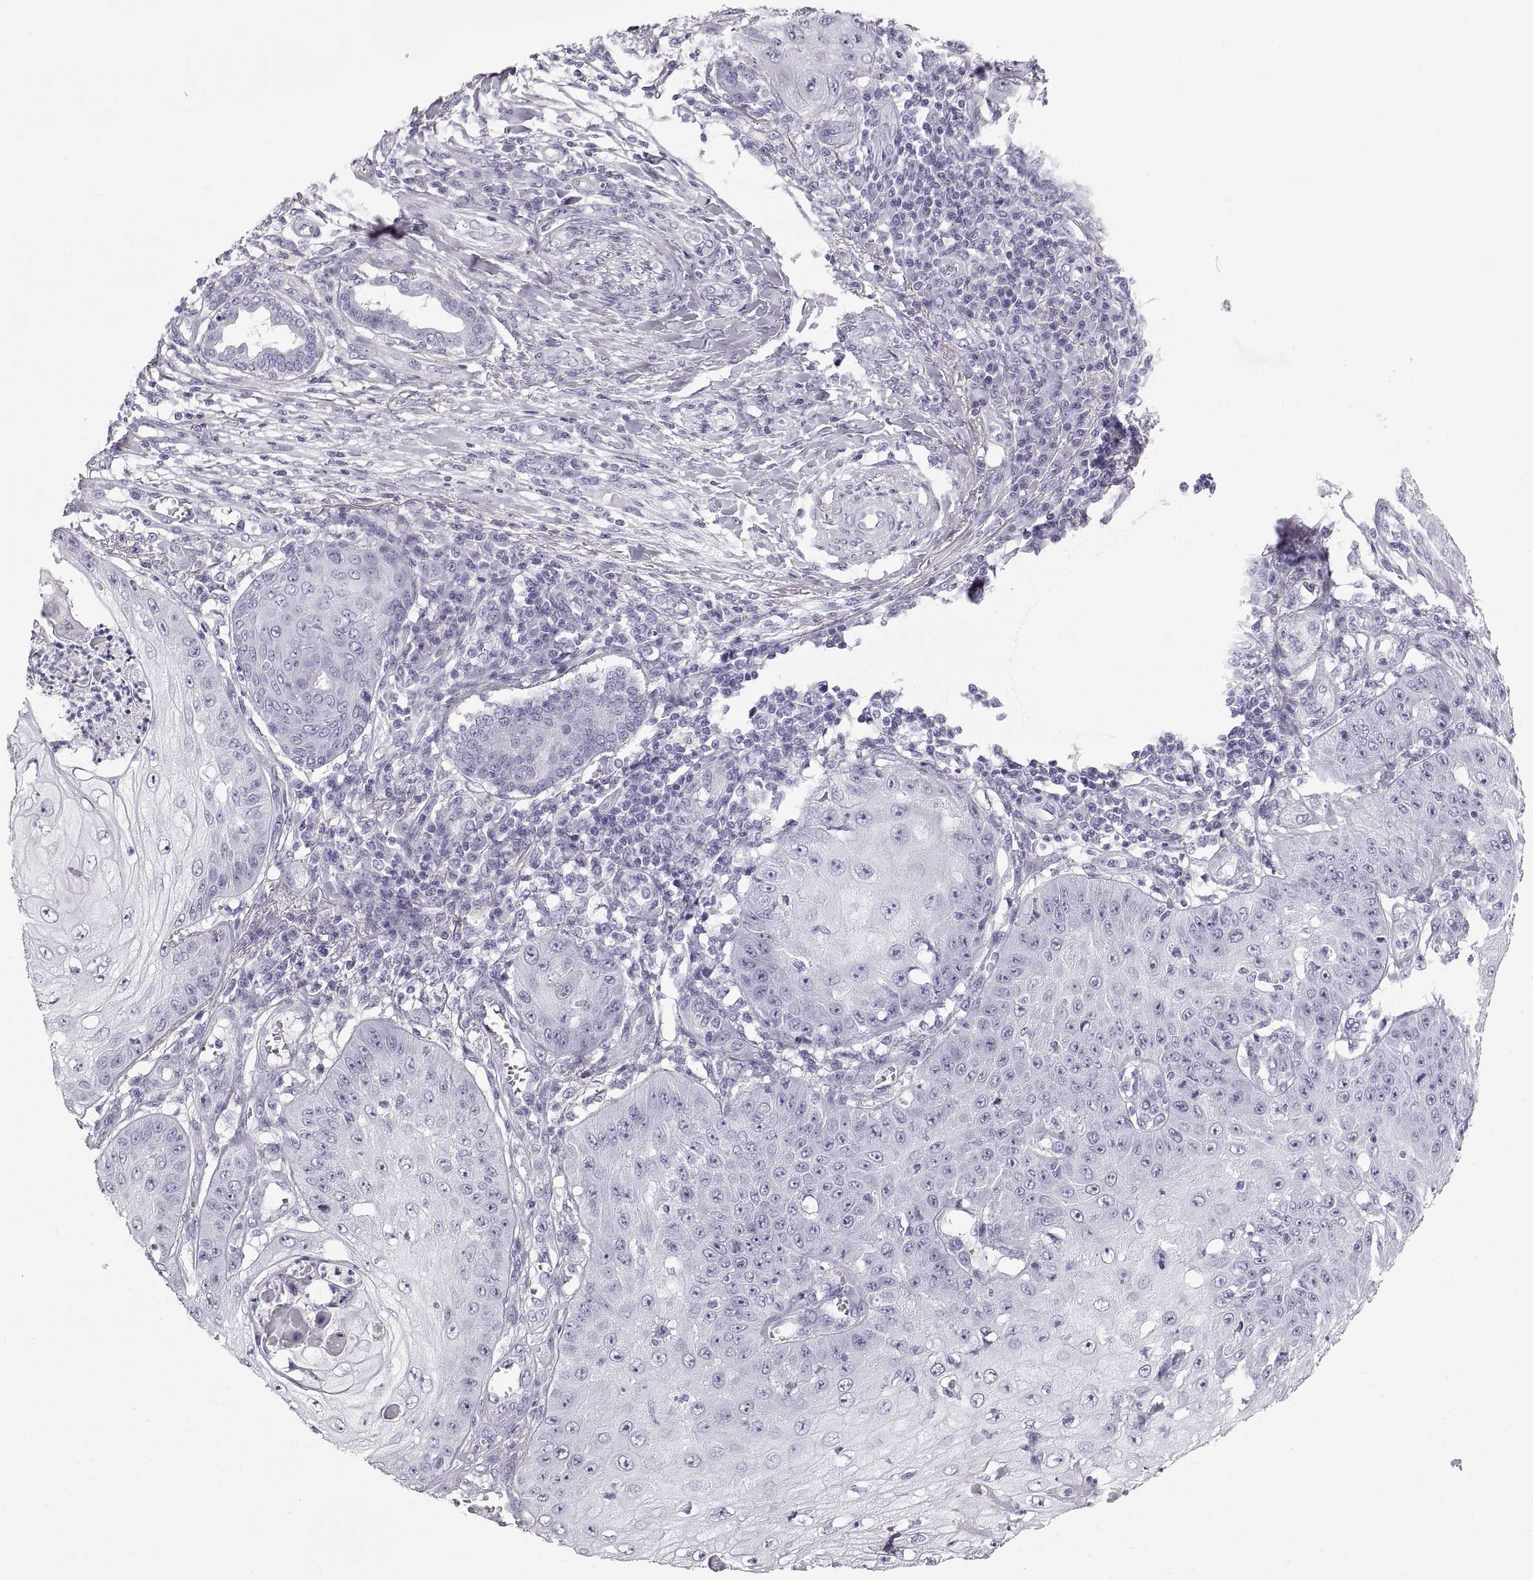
{"staining": {"intensity": "negative", "quantity": "none", "location": "none"}, "tissue": "skin cancer", "cell_type": "Tumor cells", "image_type": "cancer", "snomed": [{"axis": "morphology", "description": "Squamous cell carcinoma, NOS"}, {"axis": "topography", "description": "Skin"}], "caption": "Image shows no significant protein positivity in tumor cells of skin cancer. (Stains: DAB immunohistochemistry (IHC) with hematoxylin counter stain, Microscopy: brightfield microscopy at high magnification).", "gene": "CRYAA", "patient": {"sex": "male", "age": 70}}